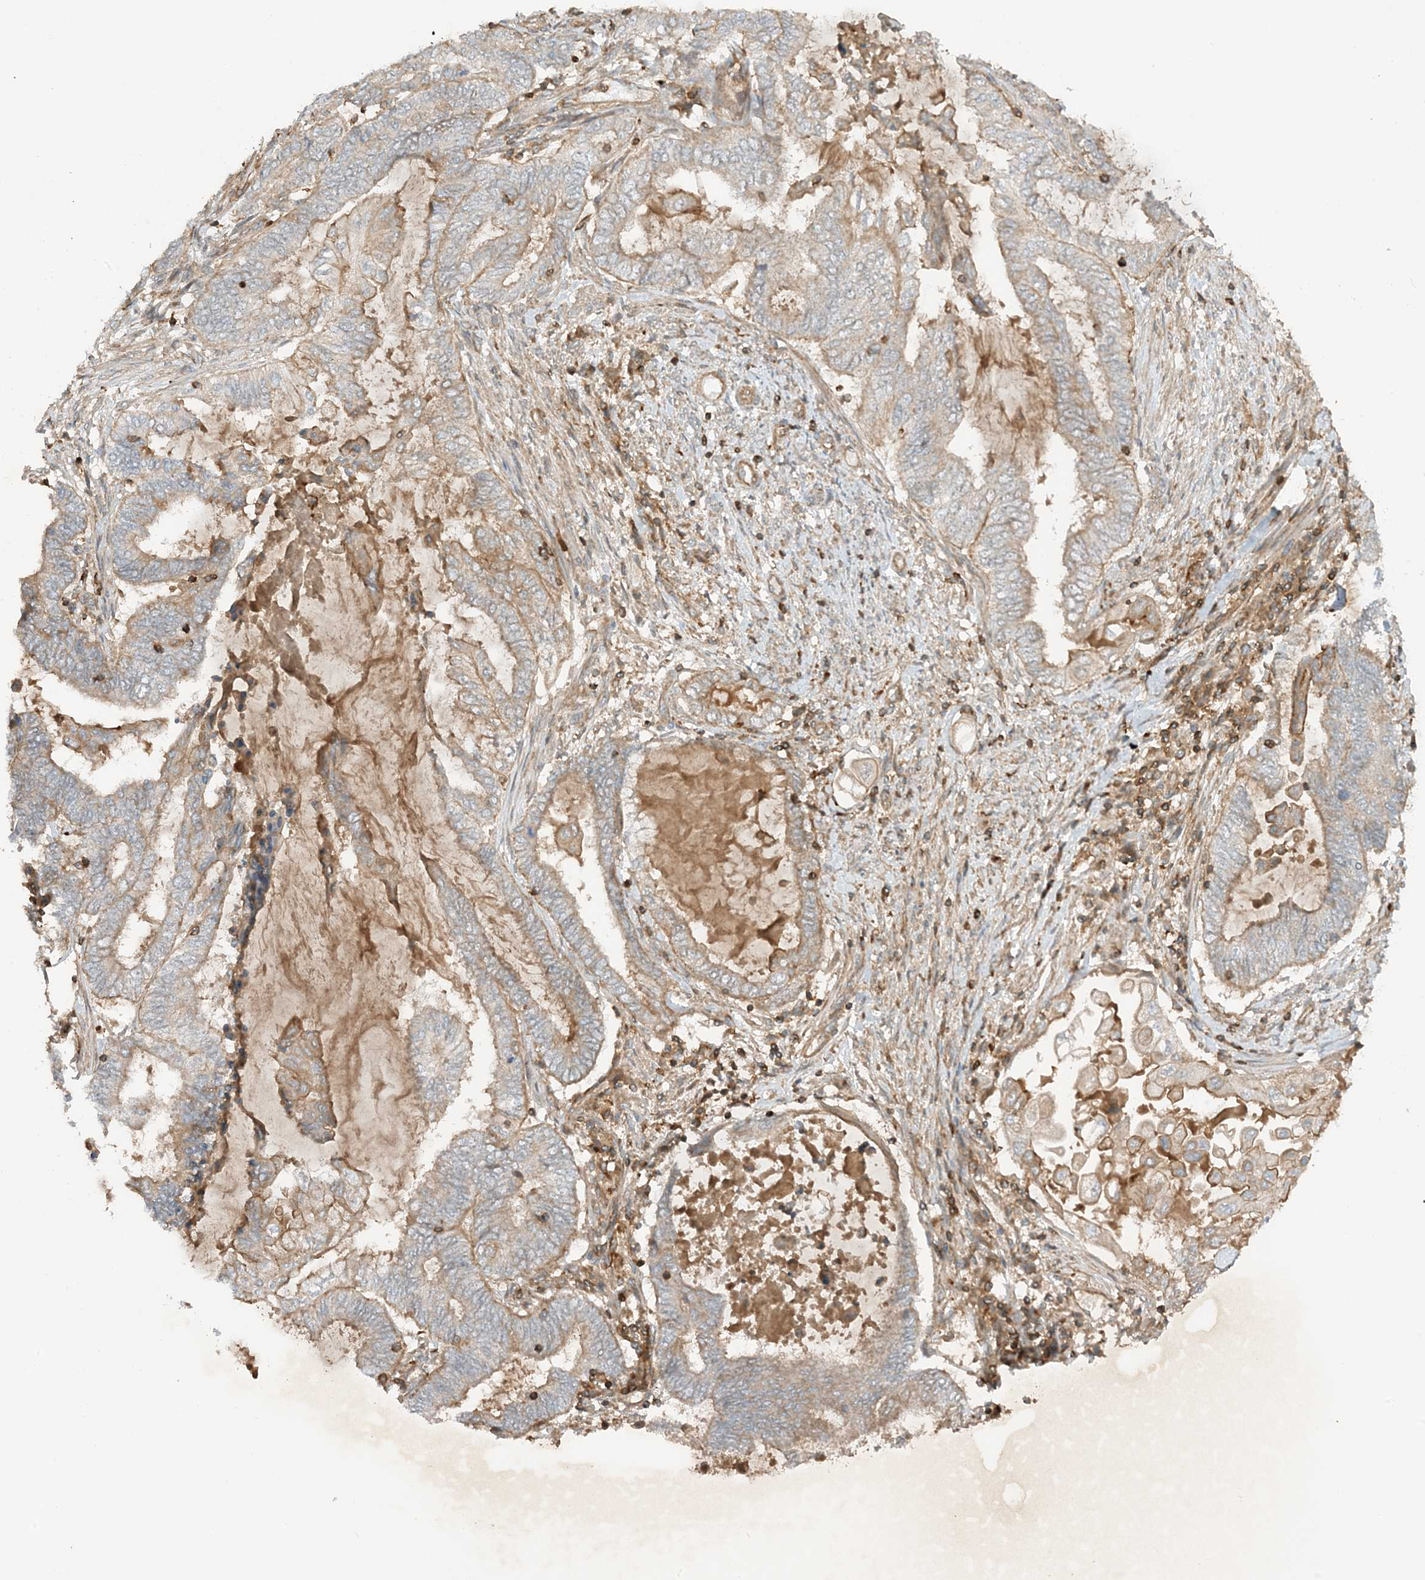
{"staining": {"intensity": "moderate", "quantity": "25%-75%", "location": "cytoplasmic/membranous"}, "tissue": "endometrial cancer", "cell_type": "Tumor cells", "image_type": "cancer", "snomed": [{"axis": "morphology", "description": "Adenocarcinoma, NOS"}, {"axis": "topography", "description": "Uterus"}, {"axis": "topography", "description": "Endometrium"}], "caption": "Protein expression analysis of endometrial cancer (adenocarcinoma) reveals moderate cytoplasmic/membranous staining in about 25%-75% of tumor cells. The protein is shown in brown color, while the nuclei are stained blue.", "gene": "SLC25A12", "patient": {"sex": "female", "age": 70}}